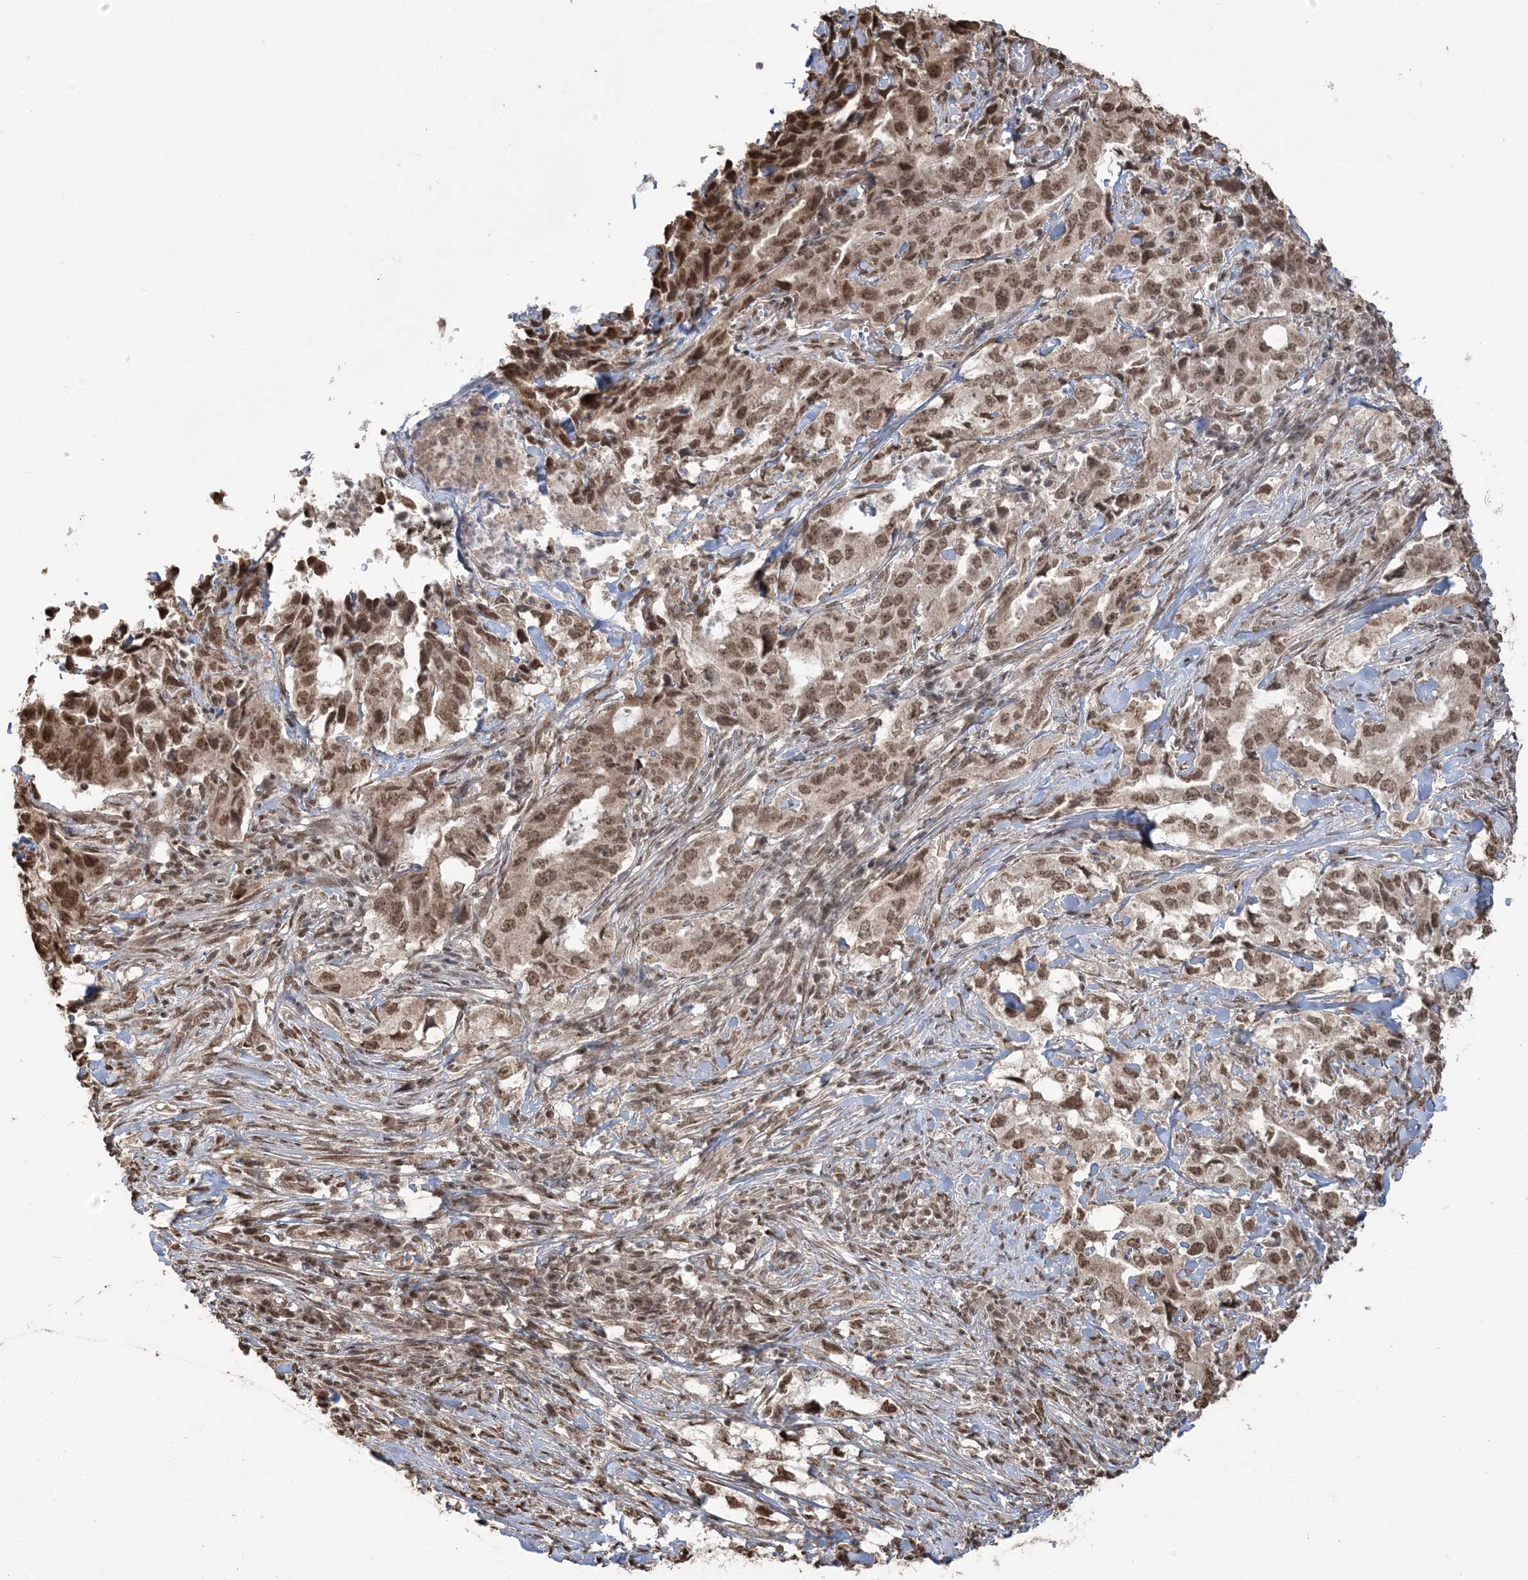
{"staining": {"intensity": "moderate", "quantity": ">75%", "location": "nuclear"}, "tissue": "lung cancer", "cell_type": "Tumor cells", "image_type": "cancer", "snomed": [{"axis": "morphology", "description": "Adenocarcinoma, NOS"}, {"axis": "topography", "description": "Lung"}], "caption": "Brown immunohistochemical staining in human lung adenocarcinoma reveals moderate nuclear expression in approximately >75% of tumor cells.", "gene": "ZNF839", "patient": {"sex": "female", "age": 51}}